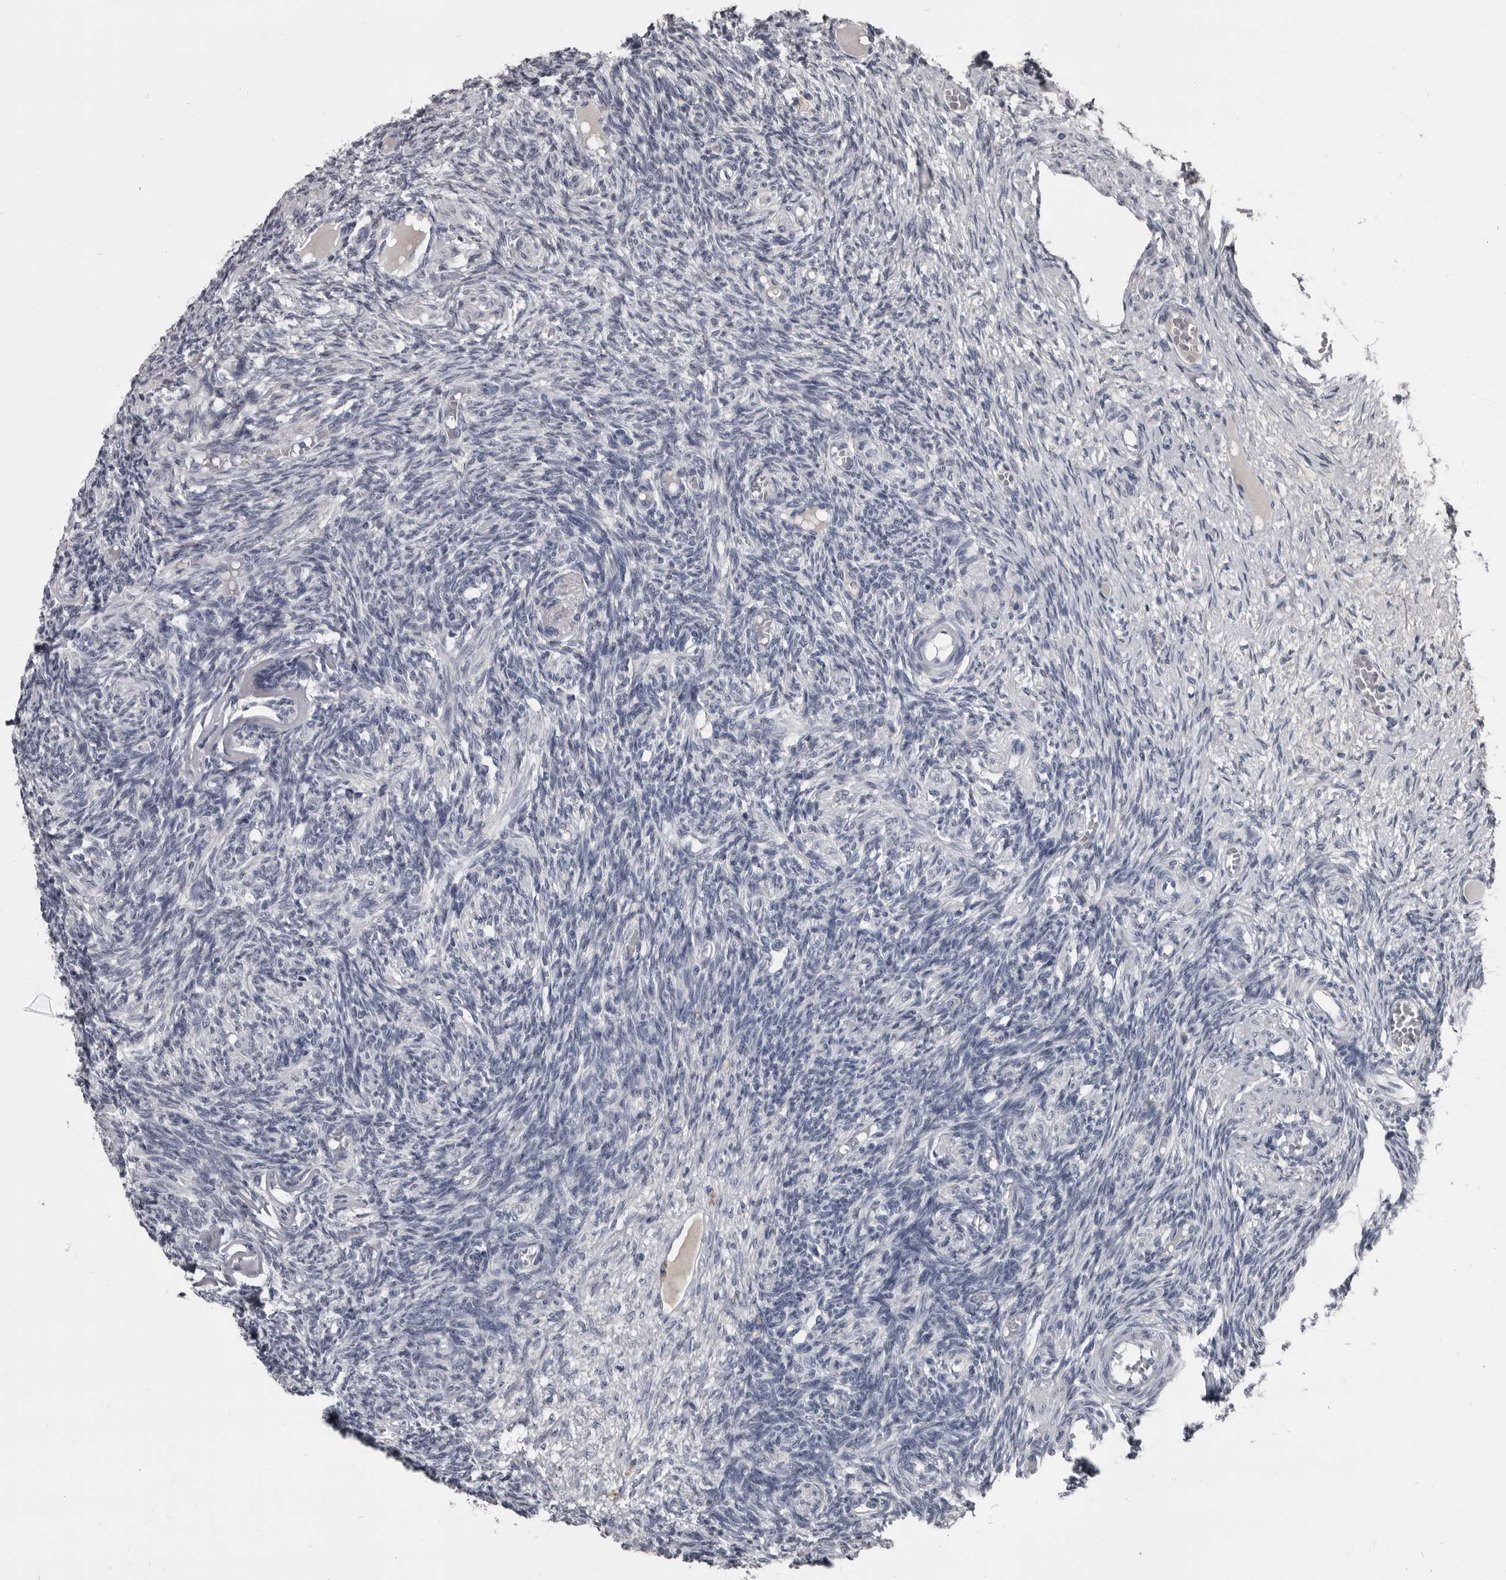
{"staining": {"intensity": "negative", "quantity": "none", "location": "none"}, "tissue": "ovary", "cell_type": "Ovarian stroma cells", "image_type": "normal", "snomed": [{"axis": "morphology", "description": "Normal tissue, NOS"}, {"axis": "topography", "description": "Ovary"}], "caption": "DAB (3,3'-diaminobenzidine) immunohistochemical staining of benign human ovary shows no significant staining in ovarian stroma cells.", "gene": "GREB1", "patient": {"sex": "female", "age": 27}}